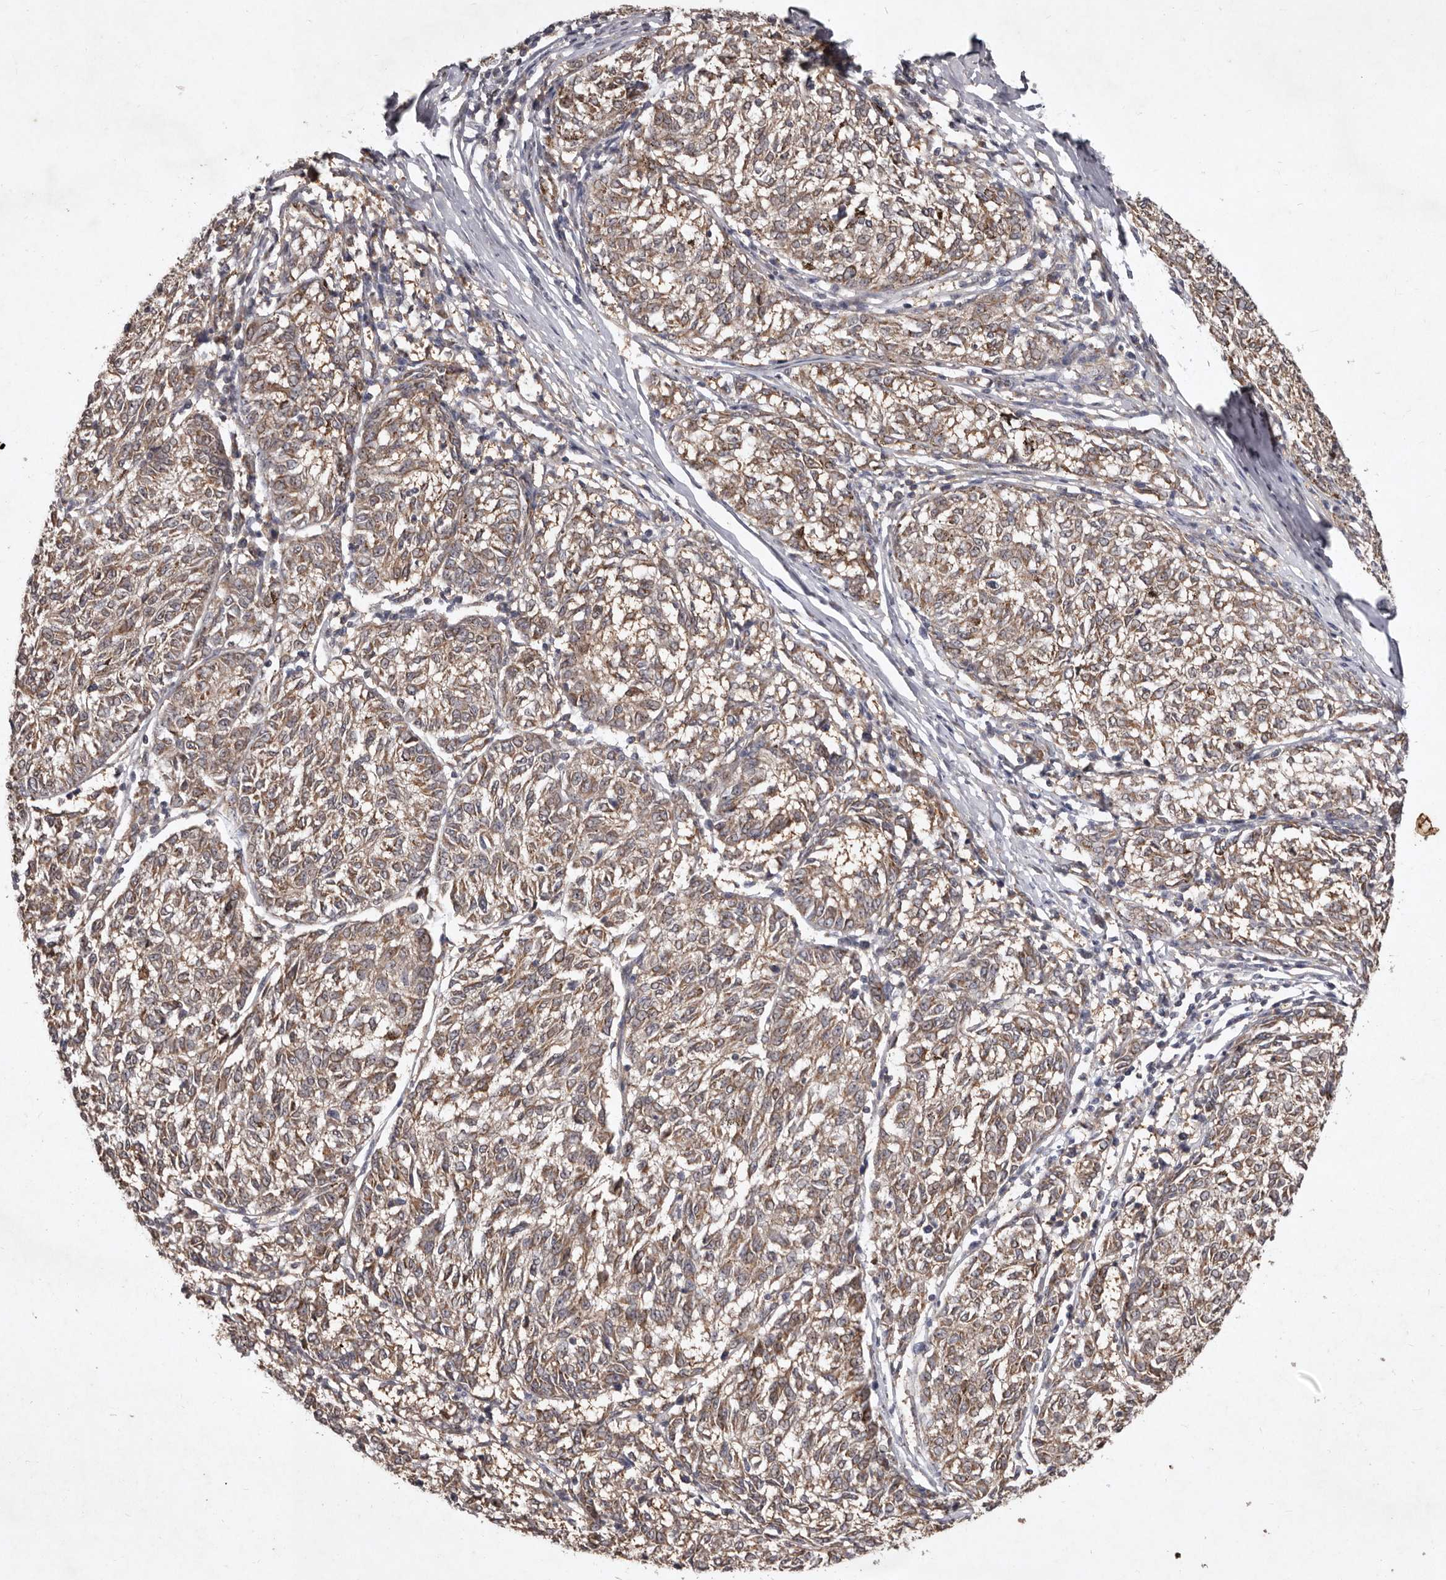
{"staining": {"intensity": "weak", "quantity": ">75%", "location": "cytoplasmic/membranous"}, "tissue": "melanoma", "cell_type": "Tumor cells", "image_type": "cancer", "snomed": [{"axis": "morphology", "description": "Malignant melanoma, NOS"}, {"axis": "topography", "description": "Skin"}], "caption": "IHC histopathology image of malignant melanoma stained for a protein (brown), which reveals low levels of weak cytoplasmic/membranous expression in about >75% of tumor cells.", "gene": "FLAD1", "patient": {"sex": "female", "age": 72}}